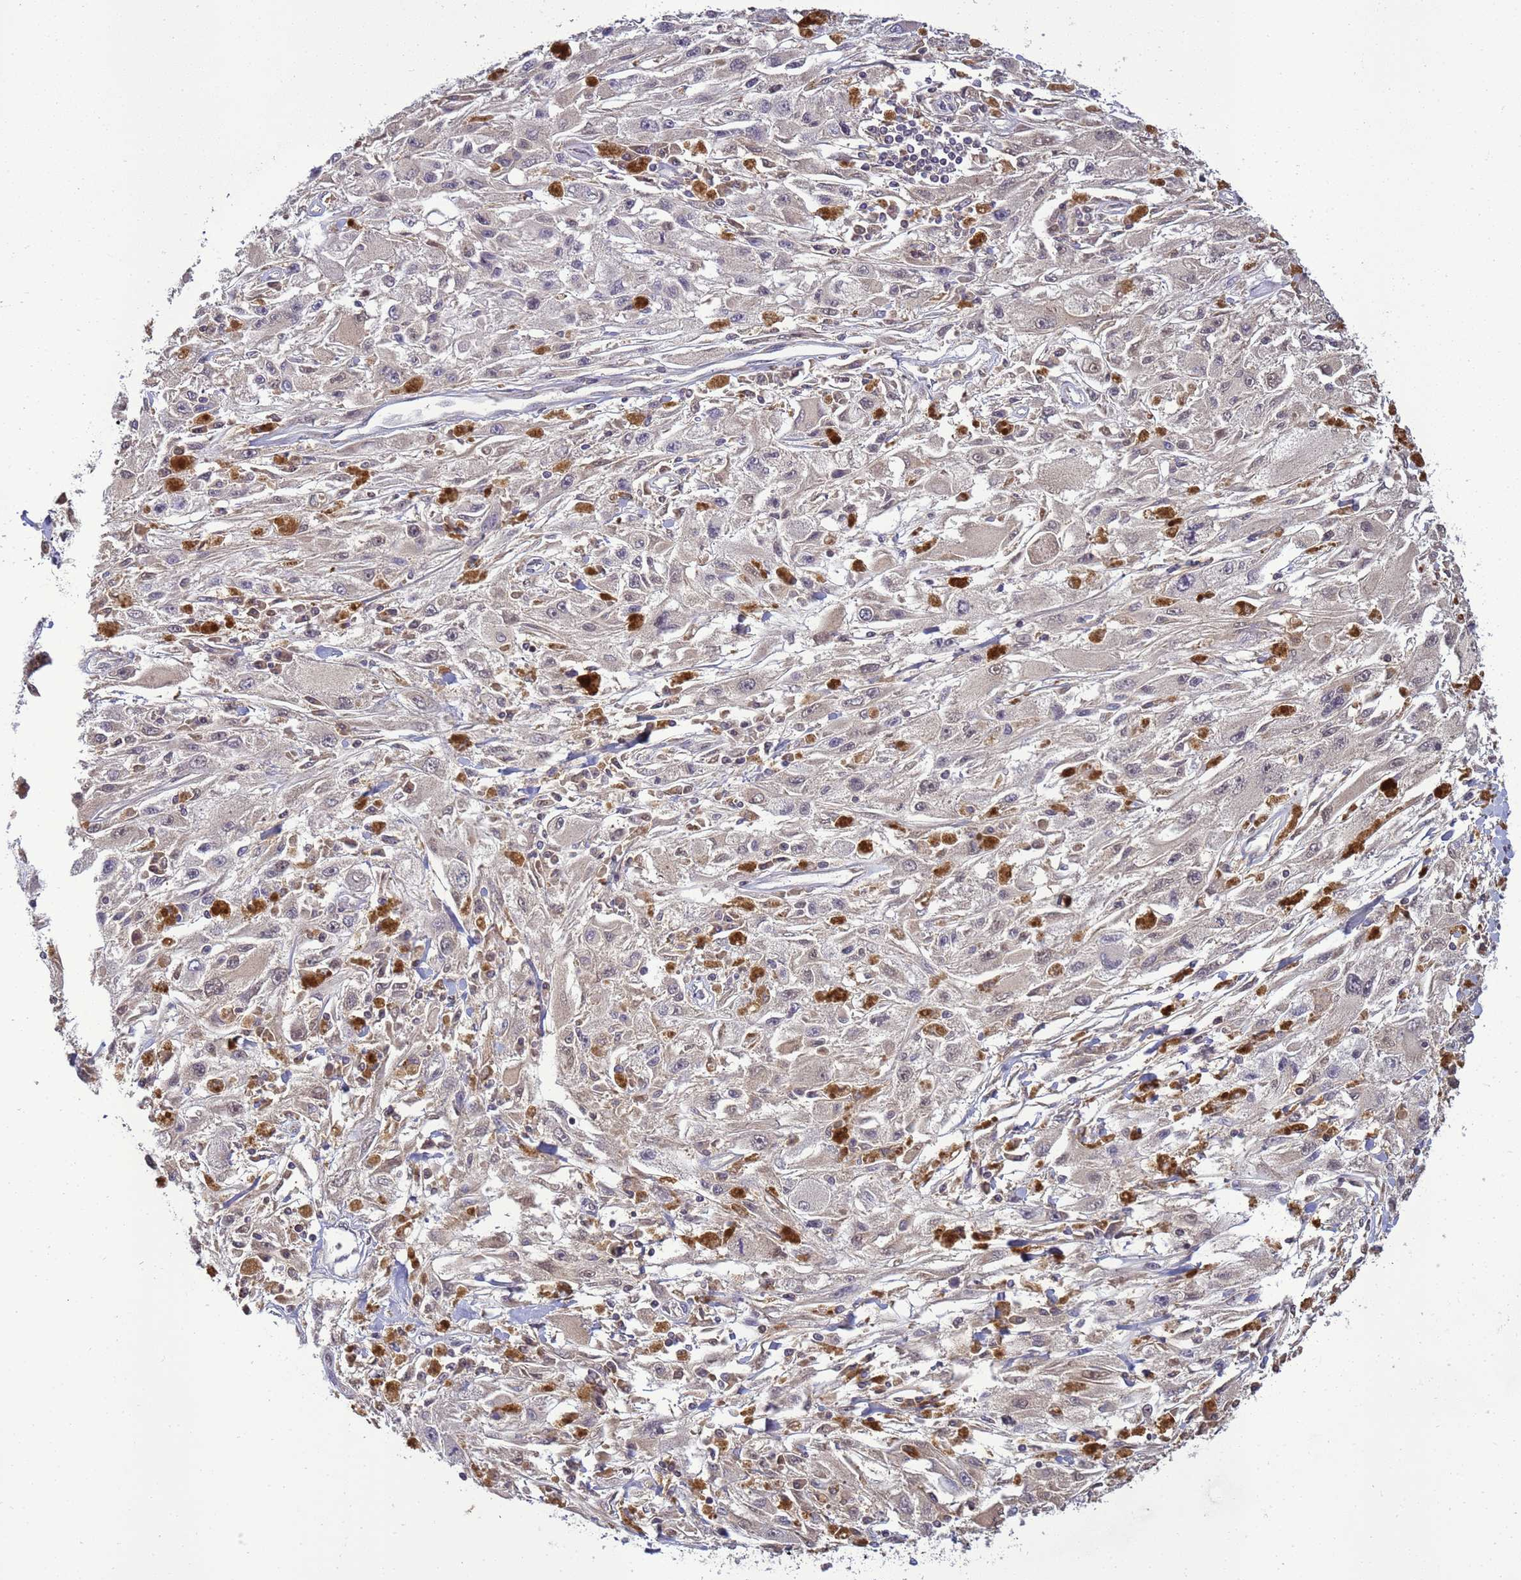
{"staining": {"intensity": "negative", "quantity": "none", "location": "none"}, "tissue": "melanoma", "cell_type": "Tumor cells", "image_type": "cancer", "snomed": [{"axis": "morphology", "description": "Malignant melanoma, Metastatic site"}, {"axis": "topography", "description": "Skin"}], "caption": "Immunohistochemical staining of human melanoma displays no significant positivity in tumor cells.", "gene": "TMEM74B", "patient": {"sex": "male", "age": 53}}